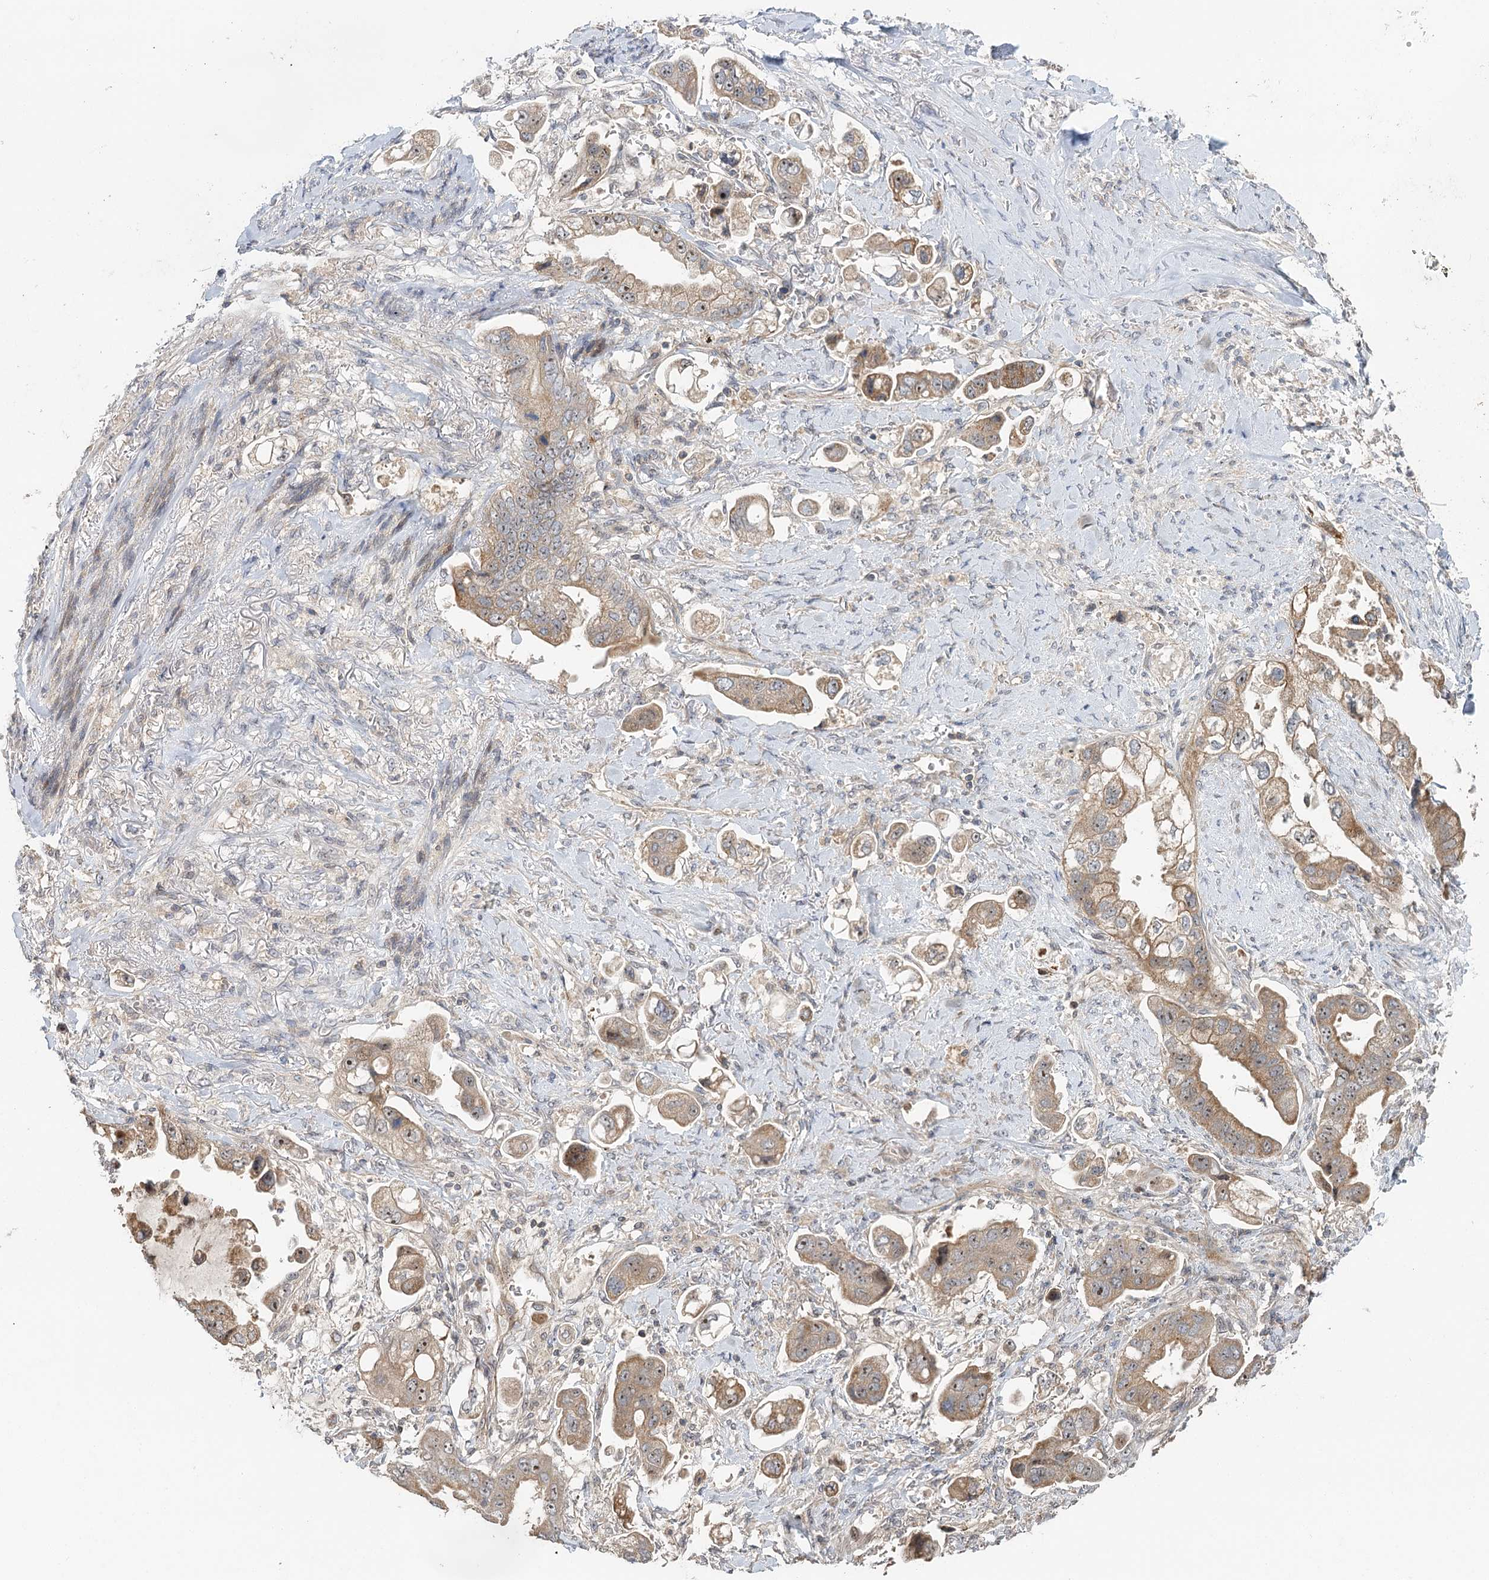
{"staining": {"intensity": "moderate", "quantity": ">75%", "location": "cytoplasmic/membranous,nuclear"}, "tissue": "stomach cancer", "cell_type": "Tumor cells", "image_type": "cancer", "snomed": [{"axis": "morphology", "description": "Adenocarcinoma, NOS"}, {"axis": "topography", "description": "Stomach"}], "caption": "DAB (3,3'-diaminobenzidine) immunohistochemical staining of human stomach adenocarcinoma exhibits moderate cytoplasmic/membranous and nuclear protein staining in approximately >75% of tumor cells.", "gene": "RAPGEF6", "patient": {"sex": "male", "age": 62}}